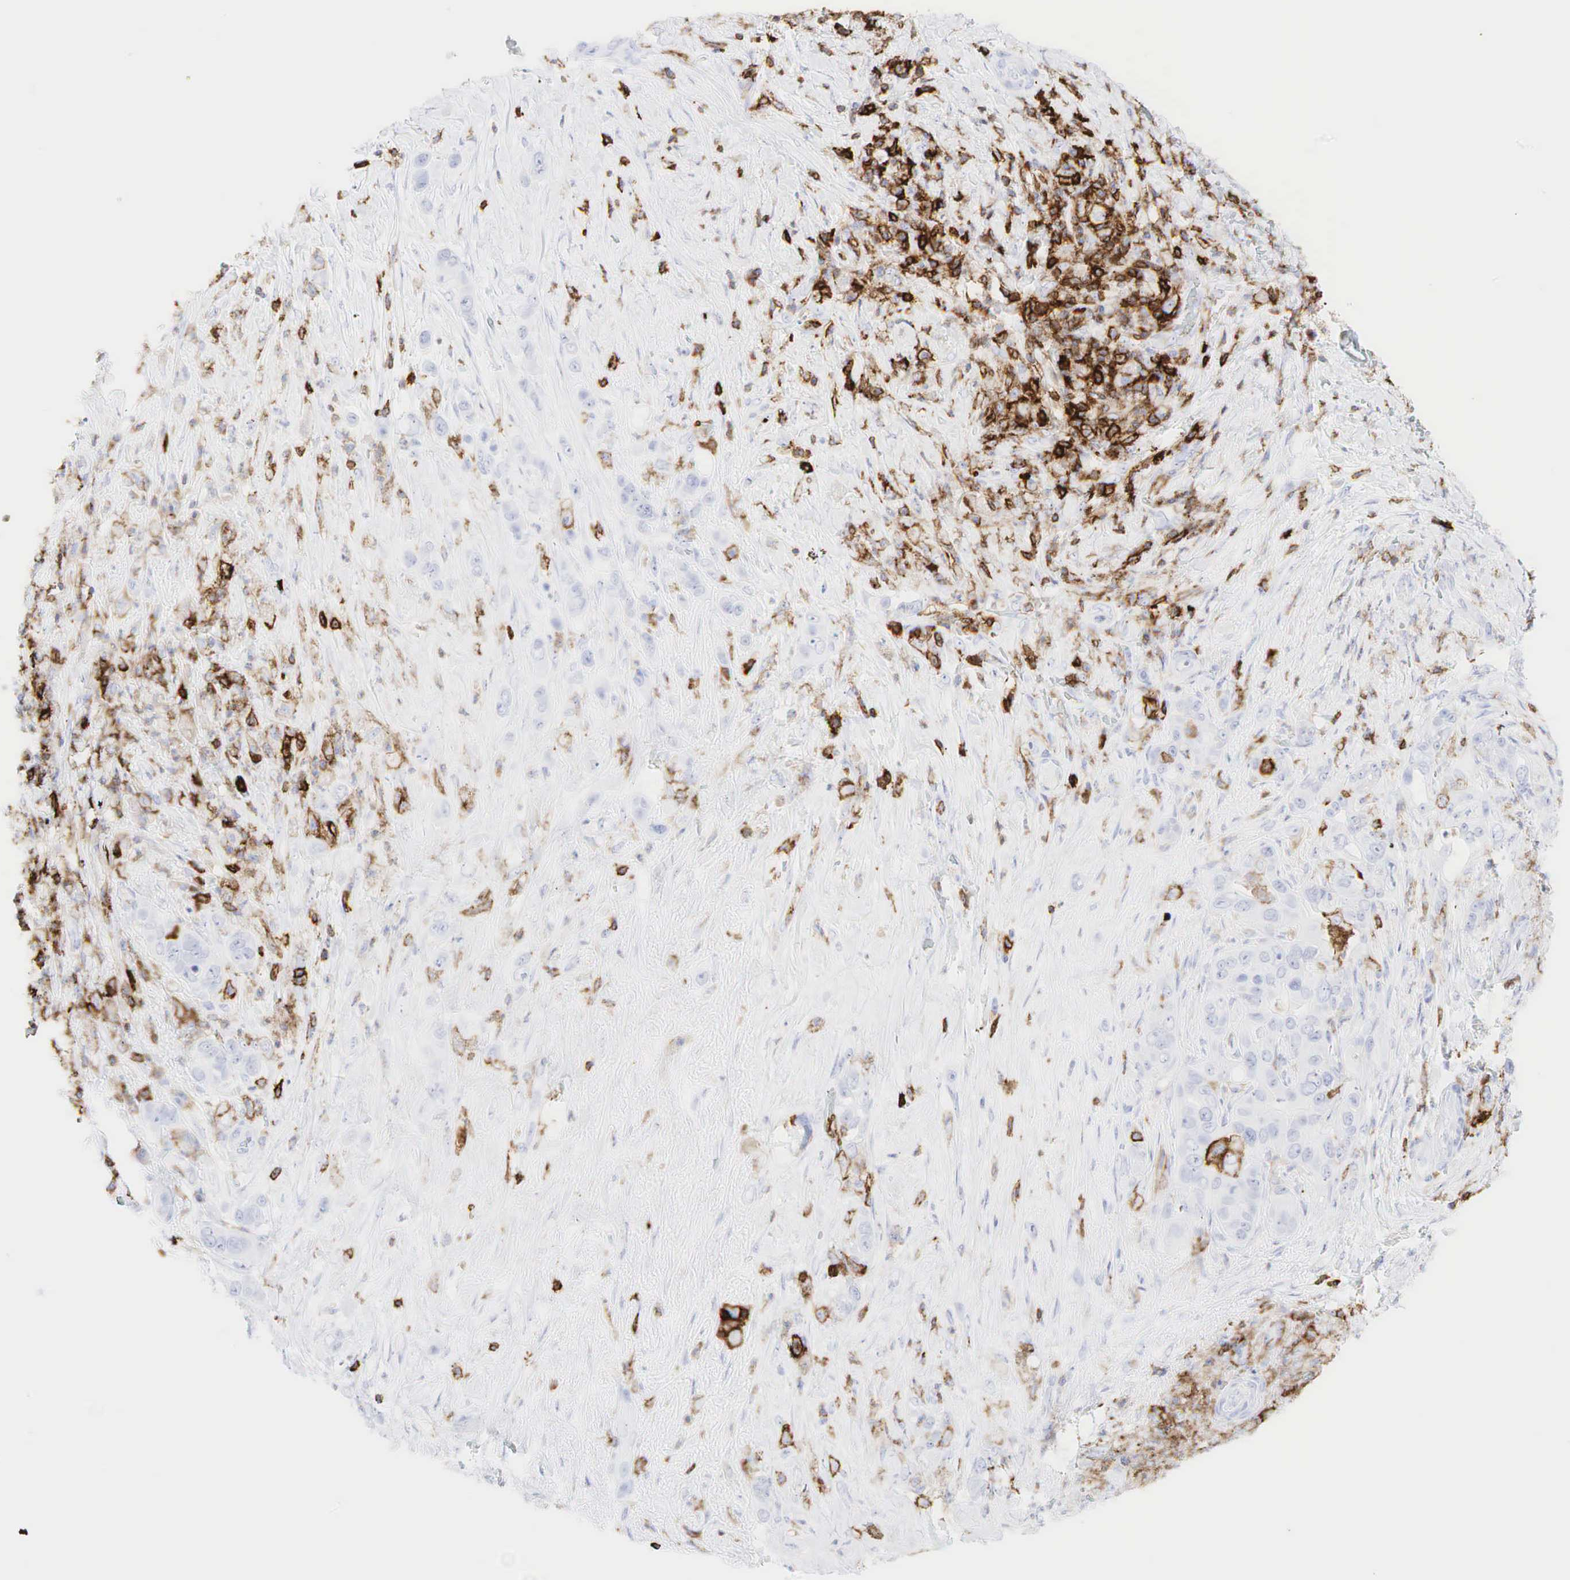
{"staining": {"intensity": "negative", "quantity": "none", "location": "none"}, "tissue": "liver cancer", "cell_type": "Tumor cells", "image_type": "cancer", "snomed": [{"axis": "morphology", "description": "Cholangiocarcinoma"}, {"axis": "topography", "description": "Liver"}], "caption": "Immunohistochemistry photomicrograph of neoplastic tissue: human cholangiocarcinoma (liver) stained with DAB displays no significant protein expression in tumor cells. (Brightfield microscopy of DAB (3,3'-diaminobenzidine) immunohistochemistry (IHC) at high magnification).", "gene": "PTPRC", "patient": {"sex": "female", "age": 79}}